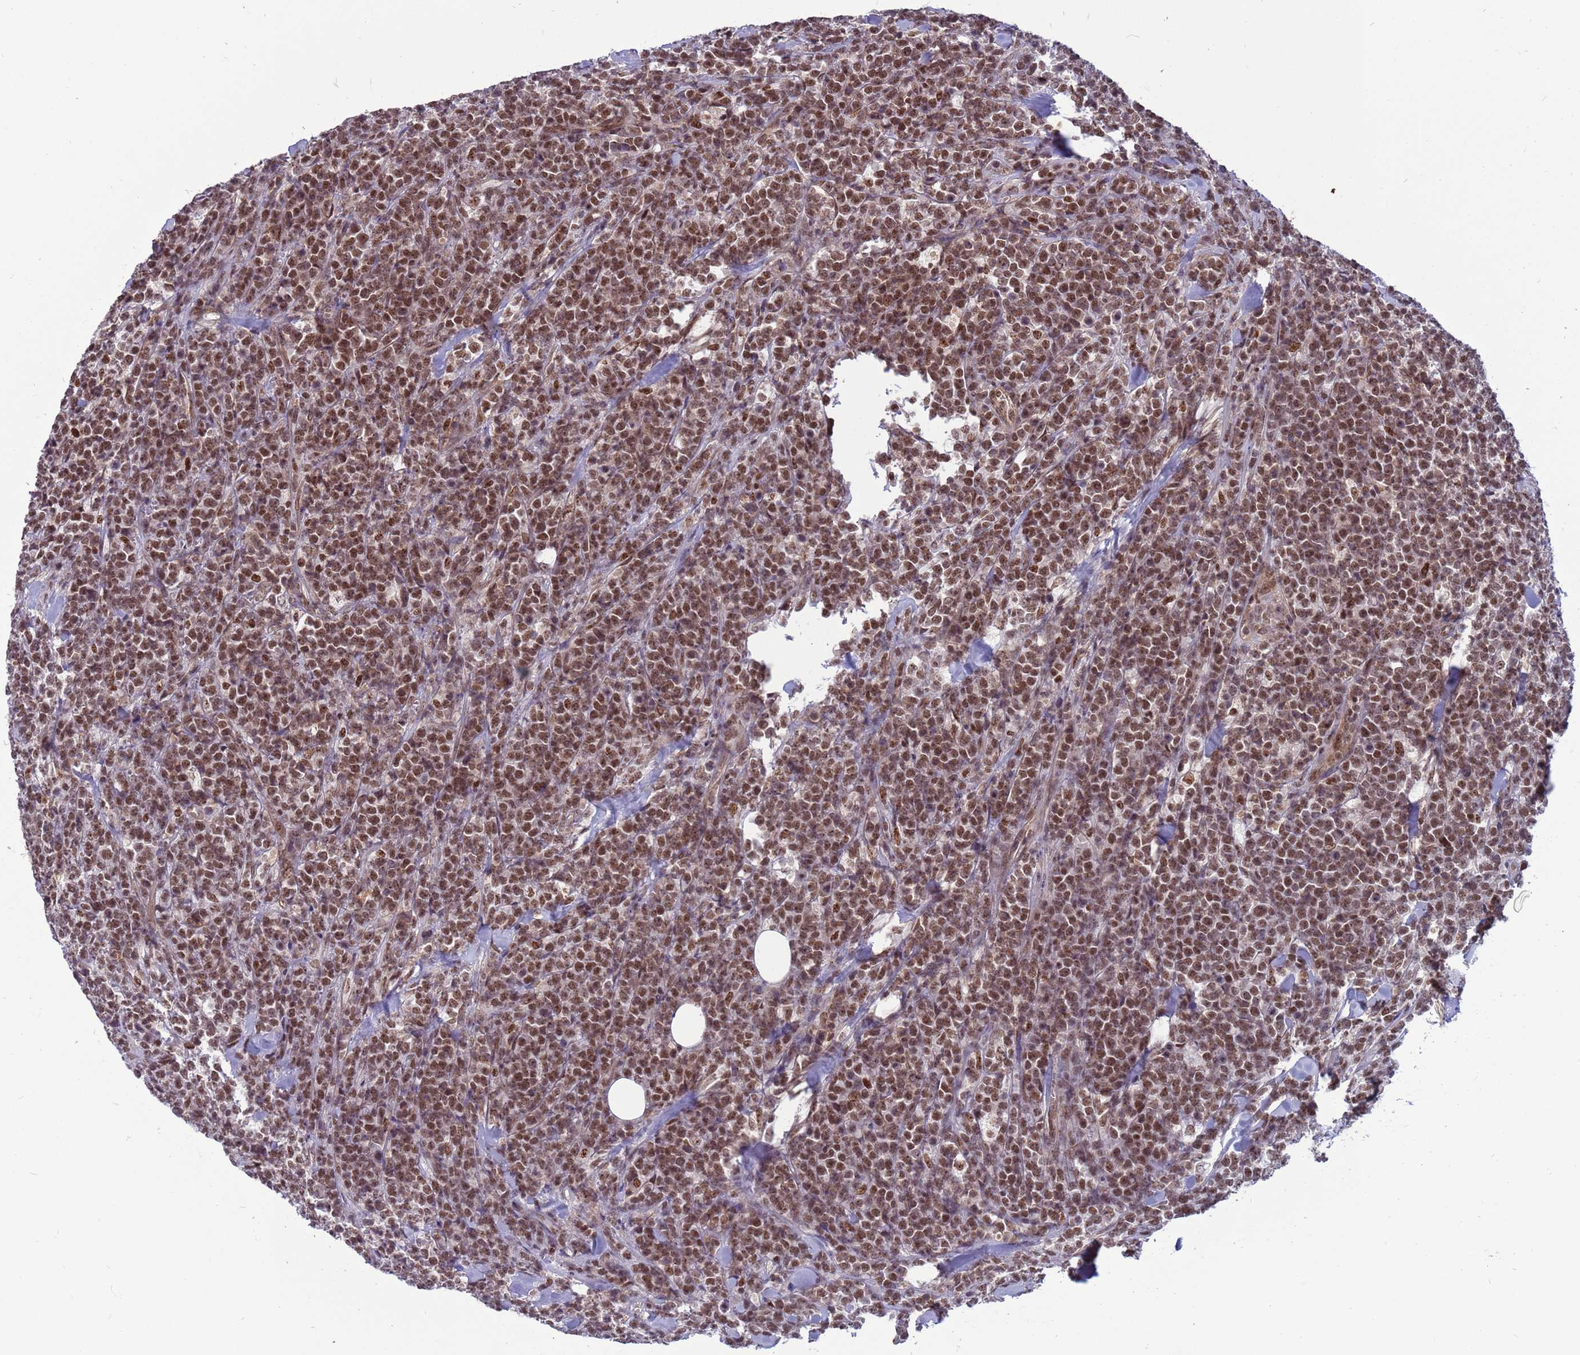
{"staining": {"intensity": "moderate", "quantity": ">75%", "location": "nuclear"}, "tissue": "lymphoma", "cell_type": "Tumor cells", "image_type": "cancer", "snomed": [{"axis": "morphology", "description": "Malignant lymphoma, non-Hodgkin's type, High grade"}, {"axis": "topography", "description": "Small intestine"}], "caption": "High-grade malignant lymphoma, non-Hodgkin's type stained for a protein (brown) exhibits moderate nuclear positive expression in approximately >75% of tumor cells.", "gene": "NSL1", "patient": {"sex": "male", "age": 8}}